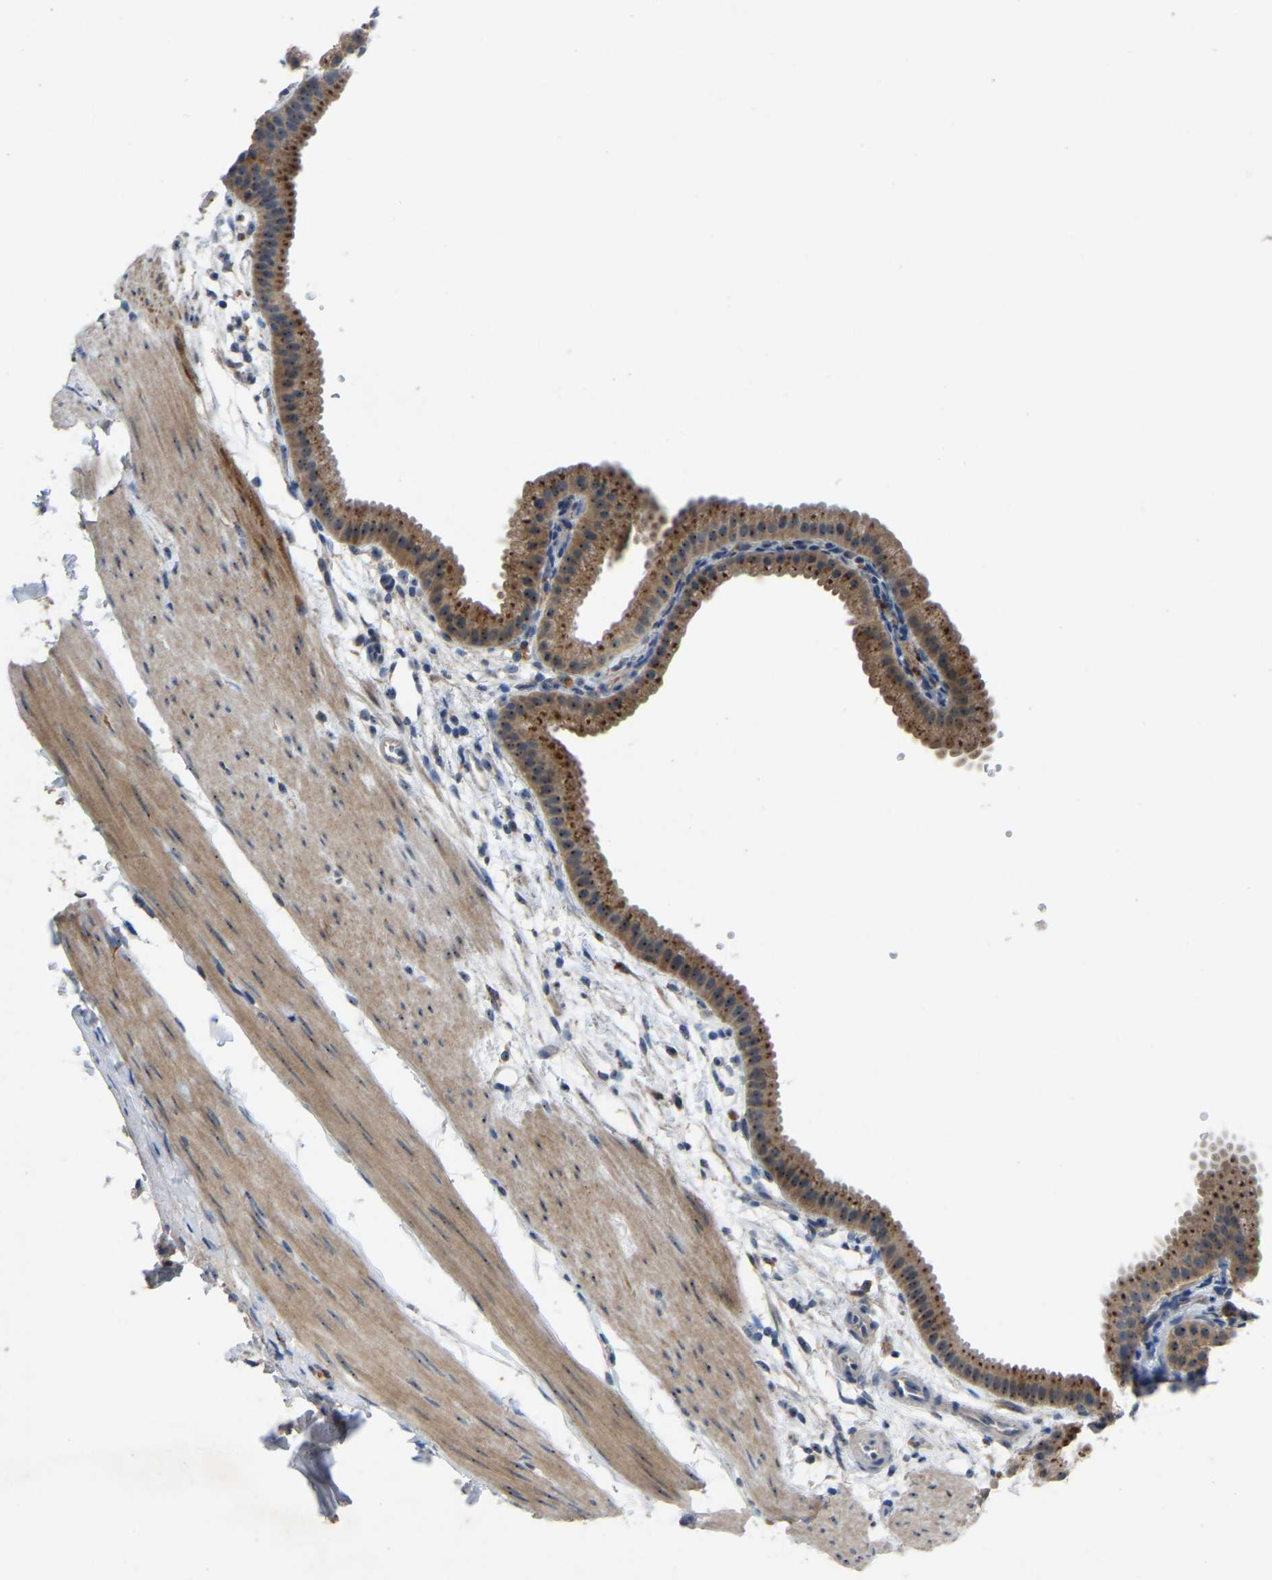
{"staining": {"intensity": "moderate", "quantity": ">75%", "location": "cytoplasmic/membranous,nuclear"}, "tissue": "gallbladder", "cell_type": "Glandular cells", "image_type": "normal", "snomed": [{"axis": "morphology", "description": "Normal tissue, NOS"}, {"axis": "topography", "description": "Gallbladder"}], "caption": "Gallbladder stained for a protein displays moderate cytoplasmic/membranous,nuclear positivity in glandular cells. The staining was performed using DAB, with brown indicating positive protein expression. Nuclei are stained blue with hematoxylin.", "gene": "FHIT", "patient": {"sex": "female", "age": 64}}